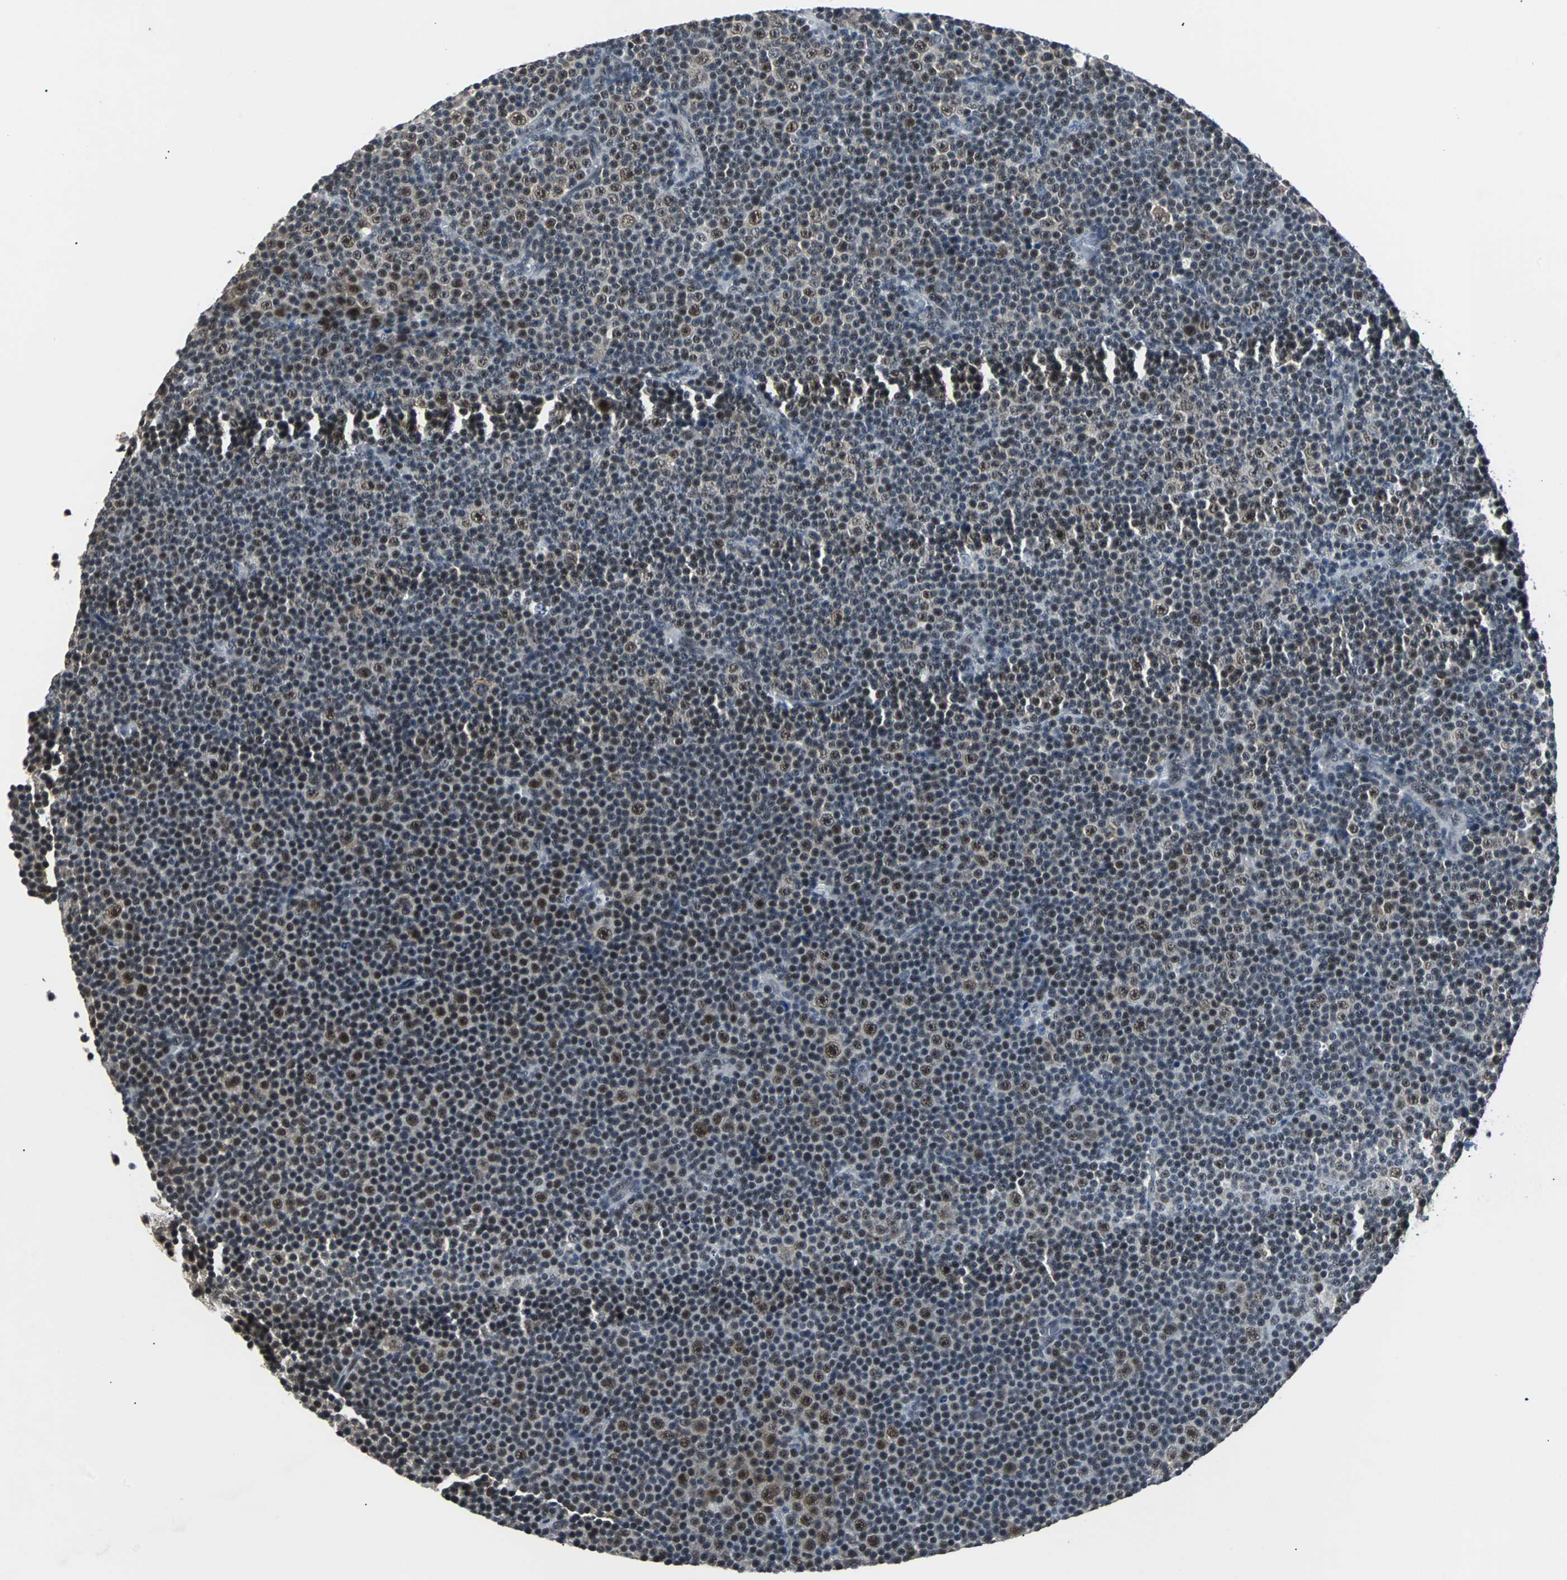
{"staining": {"intensity": "weak", "quantity": "<25%", "location": "nuclear"}, "tissue": "lymphoma", "cell_type": "Tumor cells", "image_type": "cancer", "snomed": [{"axis": "morphology", "description": "Malignant lymphoma, non-Hodgkin's type, Low grade"}, {"axis": "topography", "description": "Lymph node"}], "caption": "Tumor cells are negative for brown protein staining in lymphoma. Nuclei are stained in blue.", "gene": "USP28", "patient": {"sex": "female", "age": 67}}